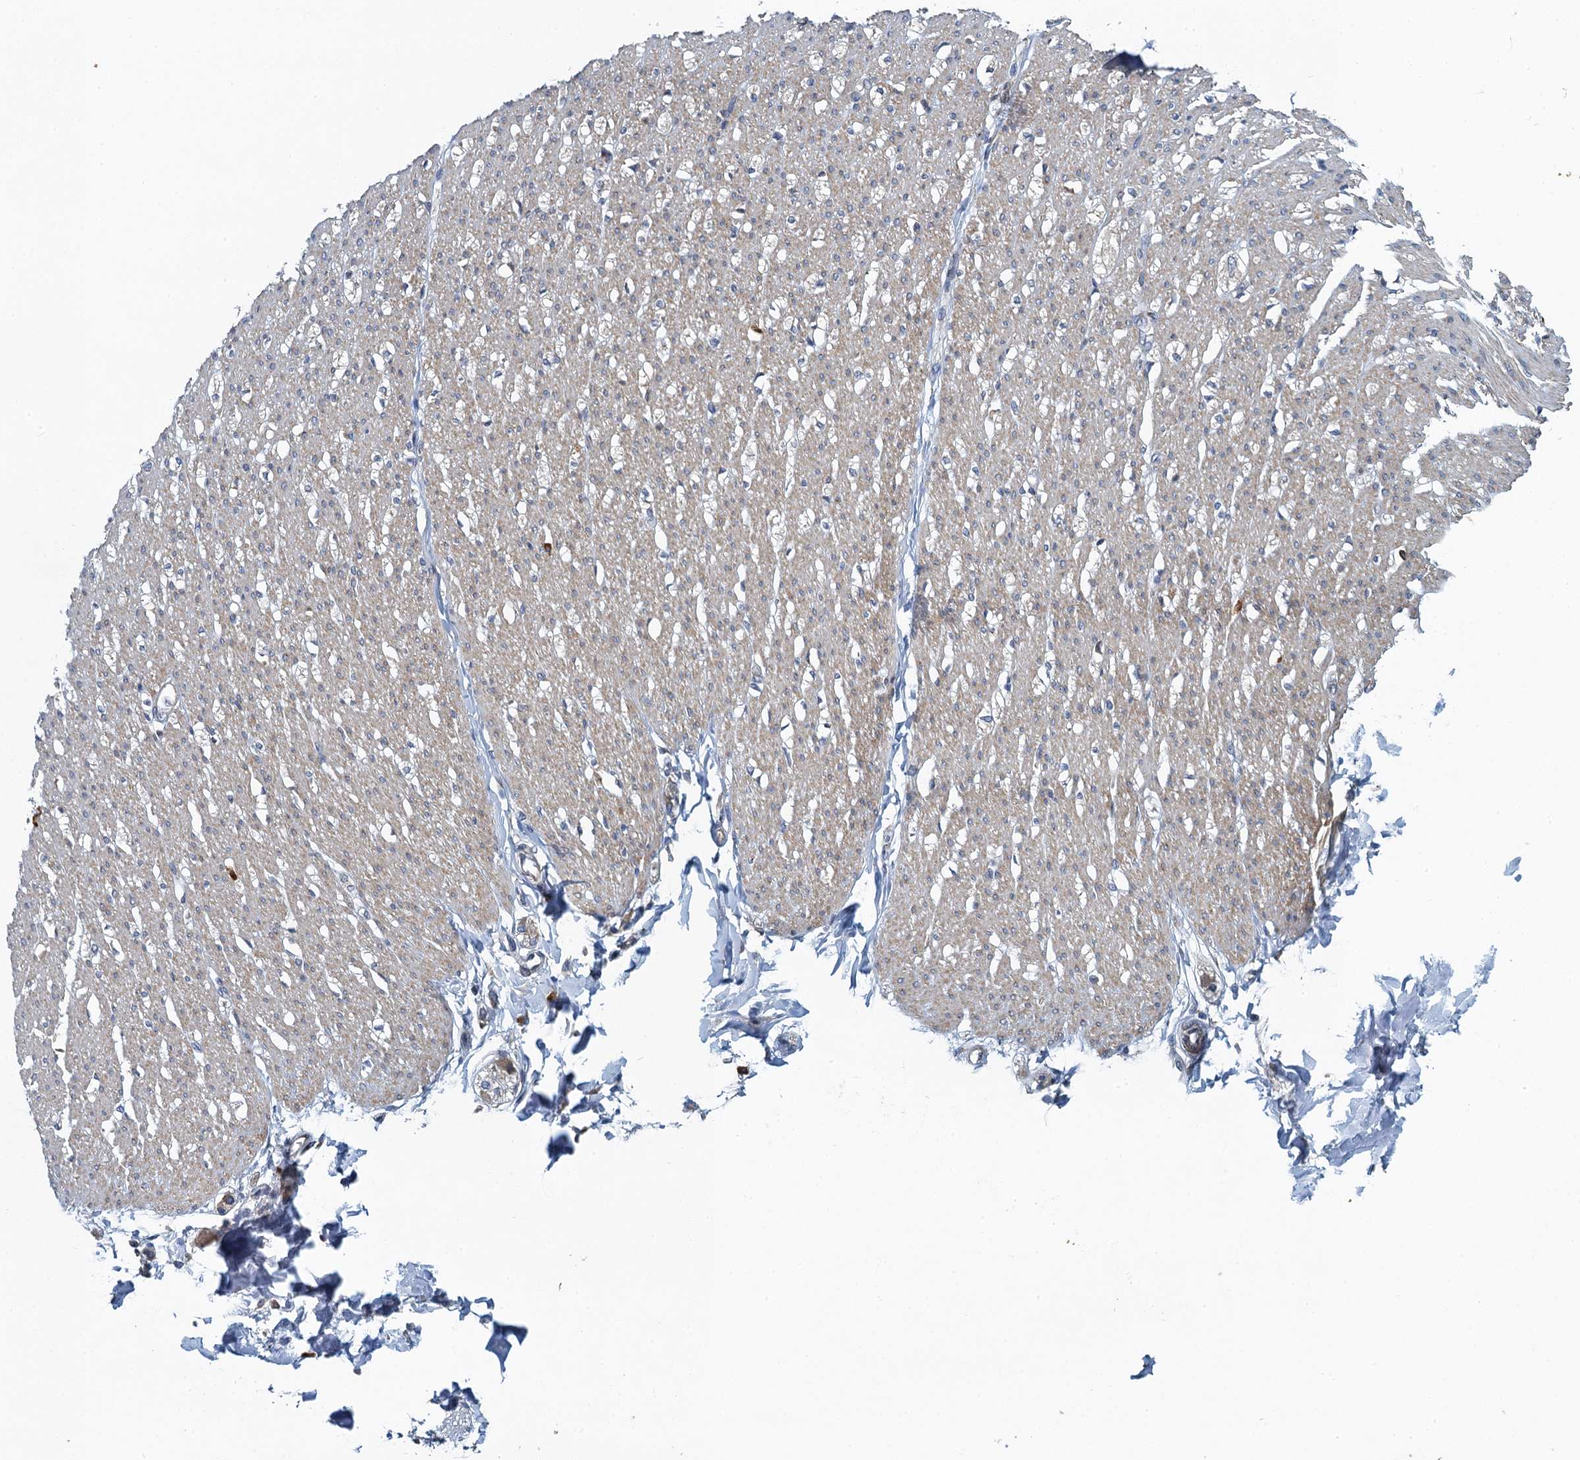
{"staining": {"intensity": "weak", "quantity": "25%-75%", "location": "cytoplasmic/membranous"}, "tissue": "smooth muscle", "cell_type": "Smooth muscle cells", "image_type": "normal", "snomed": [{"axis": "morphology", "description": "Normal tissue, NOS"}, {"axis": "morphology", "description": "Adenocarcinoma, NOS"}, {"axis": "topography", "description": "Colon"}, {"axis": "topography", "description": "Peripheral nerve tissue"}], "caption": "There is low levels of weak cytoplasmic/membranous positivity in smooth muscle cells of unremarkable smooth muscle, as demonstrated by immunohistochemical staining (brown color).", "gene": "ALG2", "patient": {"sex": "male", "age": 14}}